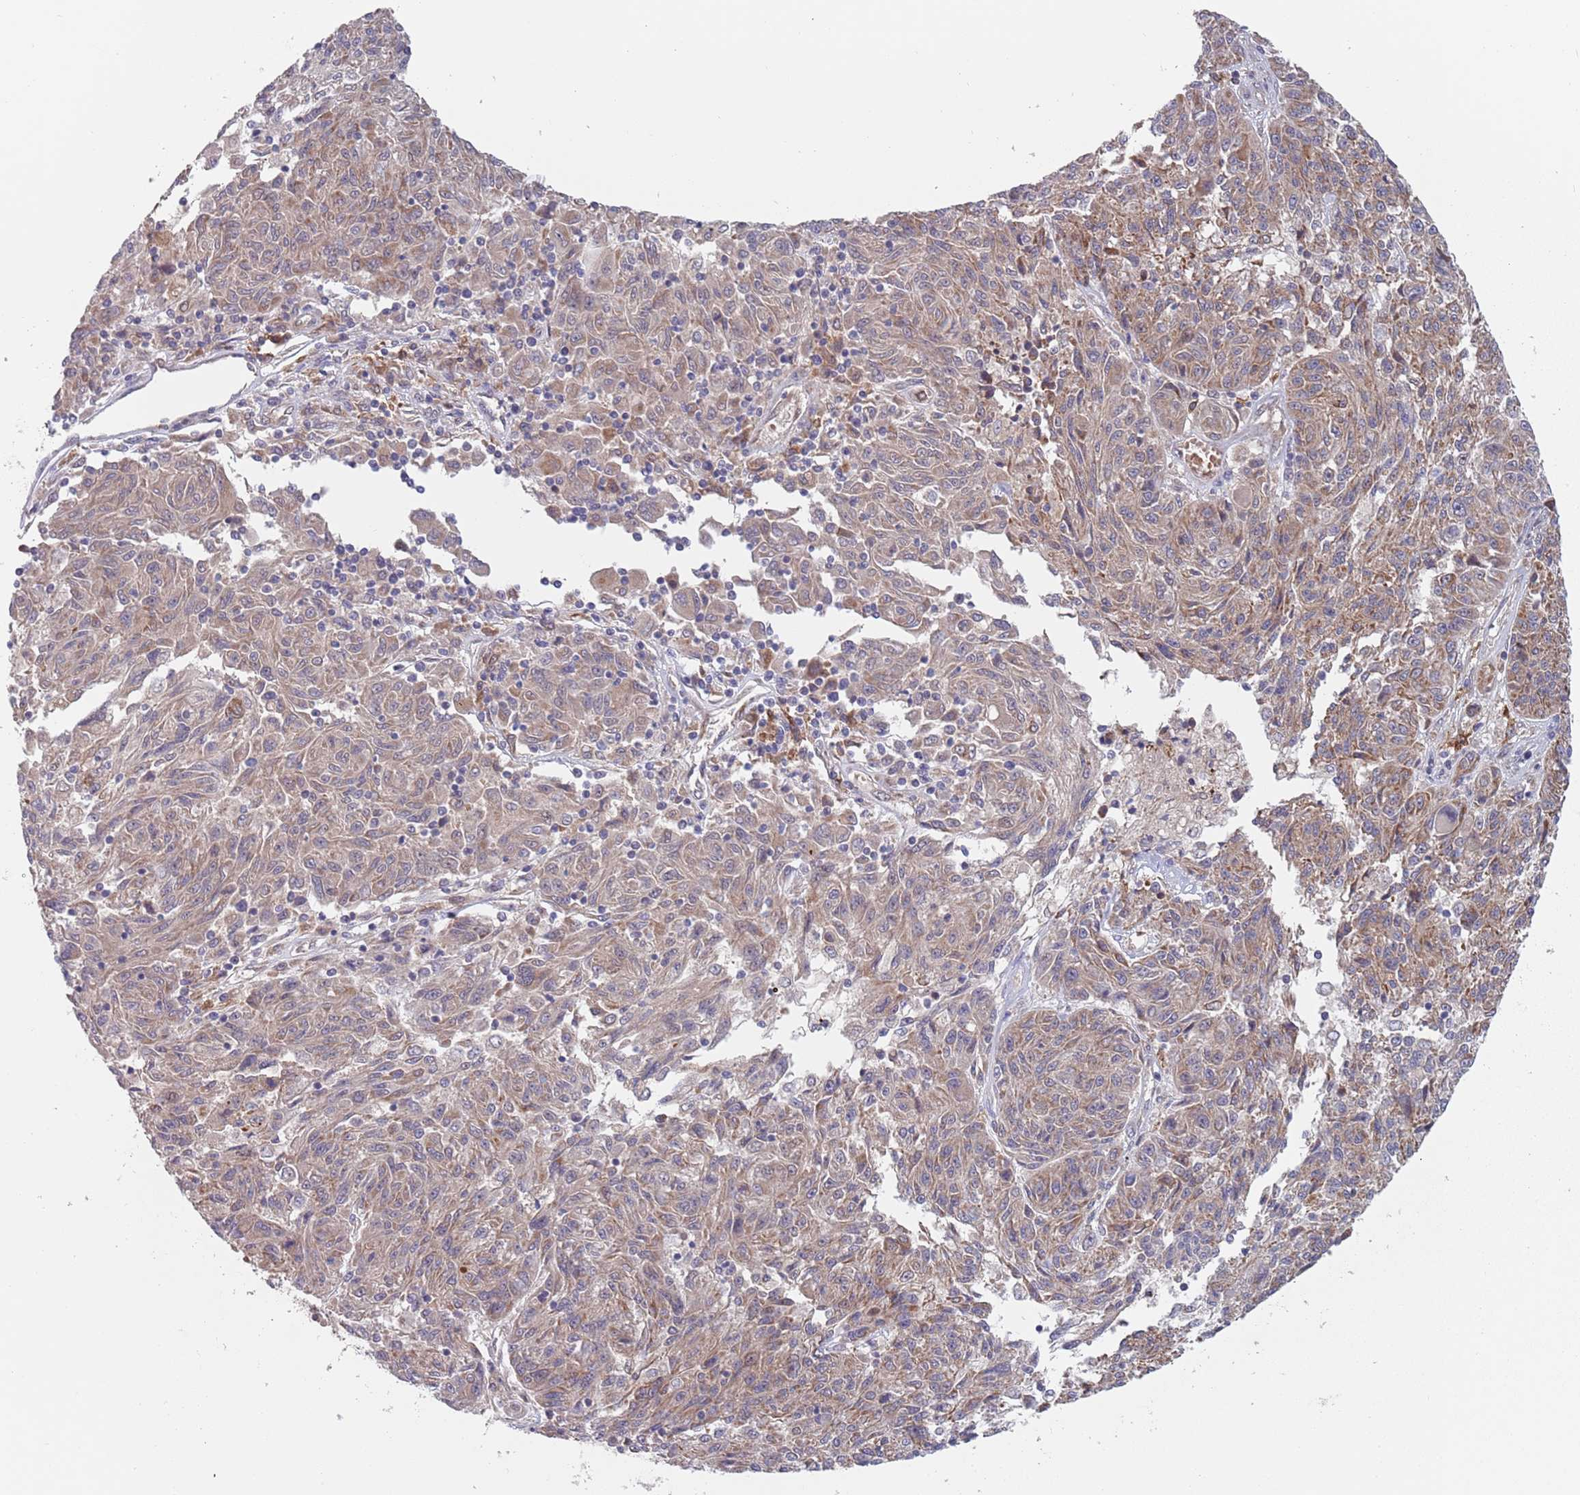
{"staining": {"intensity": "moderate", "quantity": ">75%", "location": "cytoplasmic/membranous"}, "tissue": "melanoma", "cell_type": "Tumor cells", "image_type": "cancer", "snomed": [{"axis": "morphology", "description": "Malignant melanoma, NOS"}, {"axis": "topography", "description": "Skin"}], "caption": "Immunohistochemical staining of melanoma displays moderate cytoplasmic/membranous protein staining in approximately >75% of tumor cells.", "gene": "ZNF140", "patient": {"sex": "male", "age": 53}}